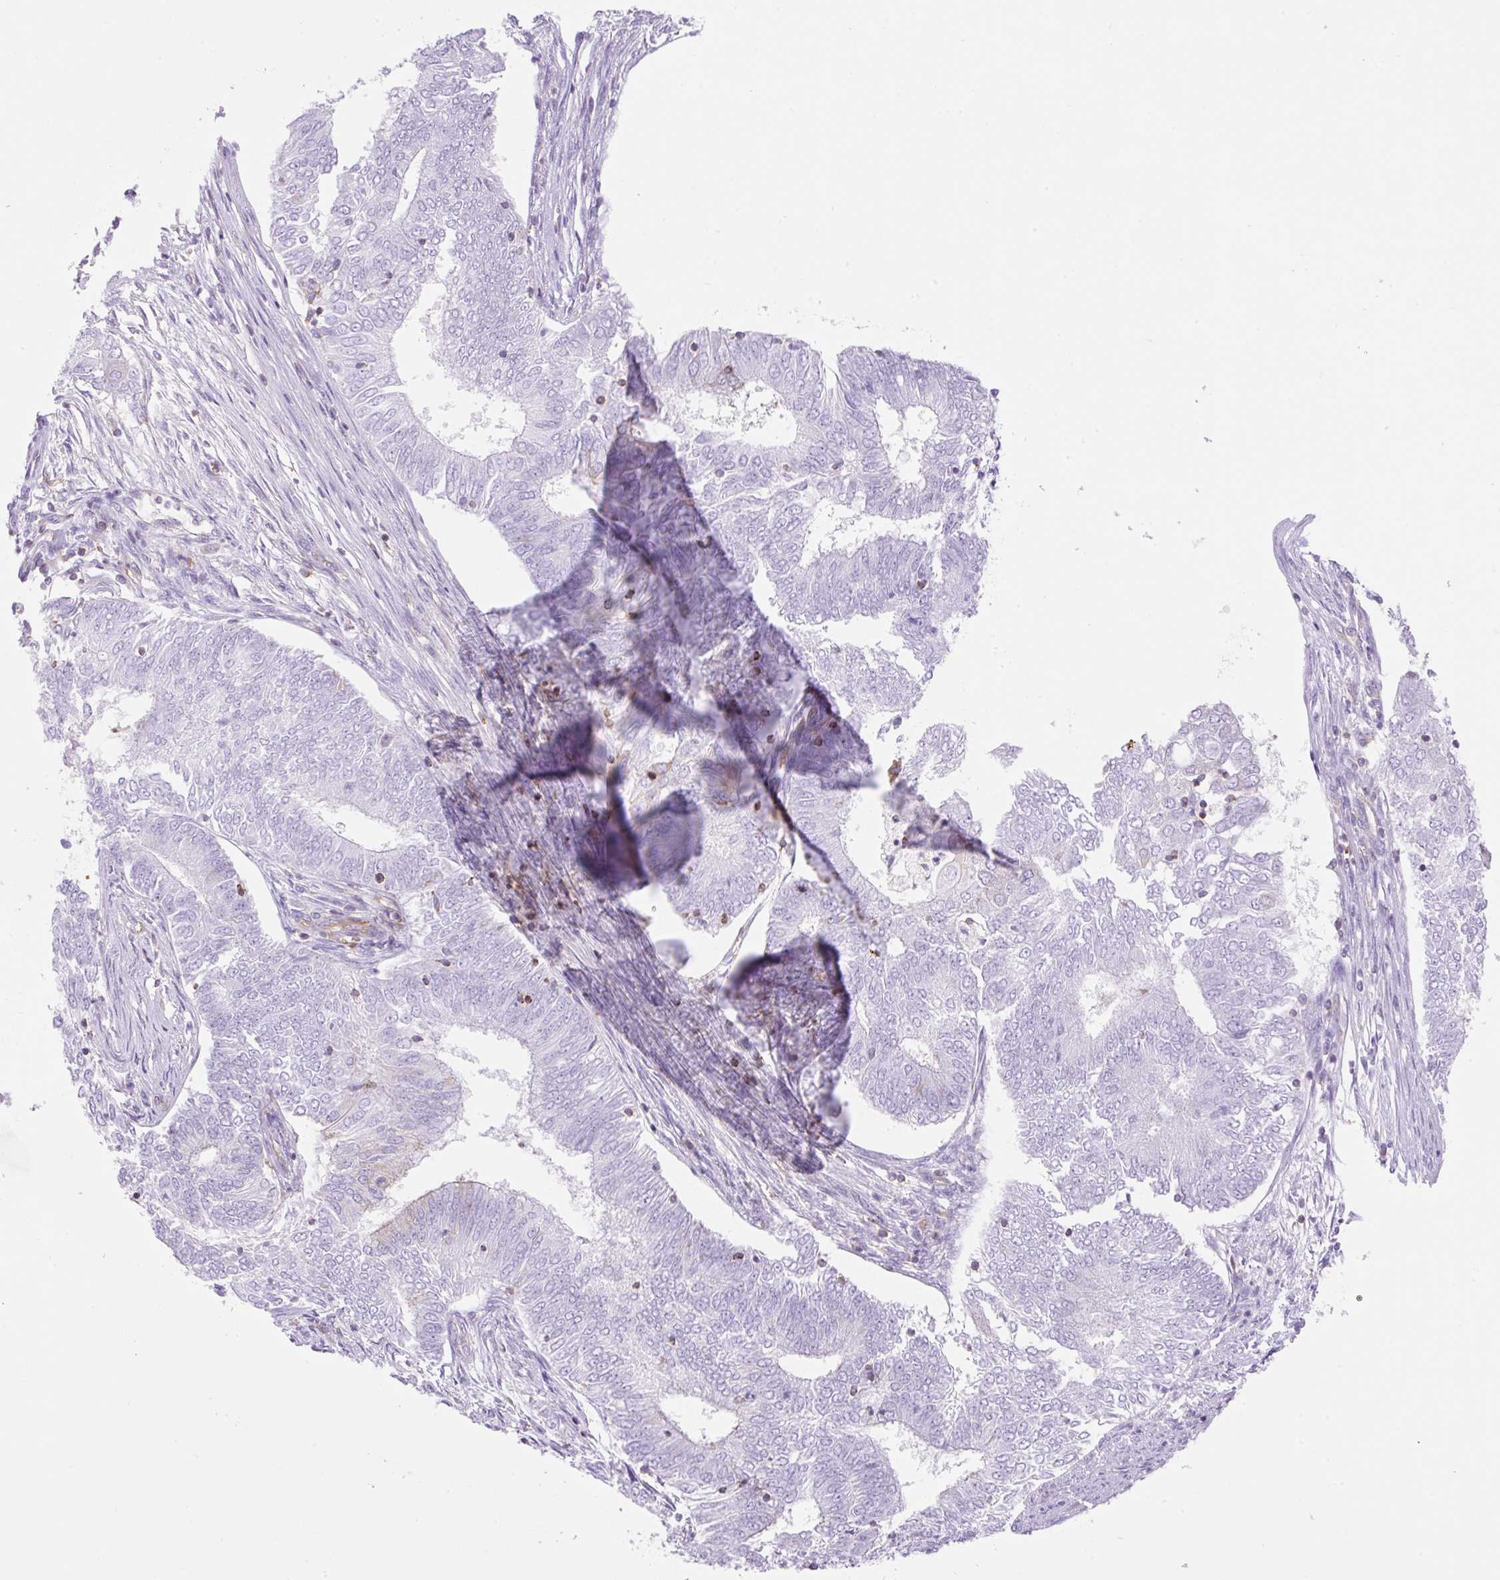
{"staining": {"intensity": "negative", "quantity": "none", "location": "none"}, "tissue": "endometrial cancer", "cell_type": "Tumor cells", "image_type": "cancer", "snomed": [{"axis": "morphology", "description": "Adenocarcinoma, NOS"}, {"axis": "topography", "description": "Endometrium"}], "caption": "High power microscopy image of an immunohistochemistry micrograph of endometrial adenocarcinoma, revealing no significant positivity in tumor cells.", "gene": "DNM2", "patient": {"sex": "female", "age": 62}}